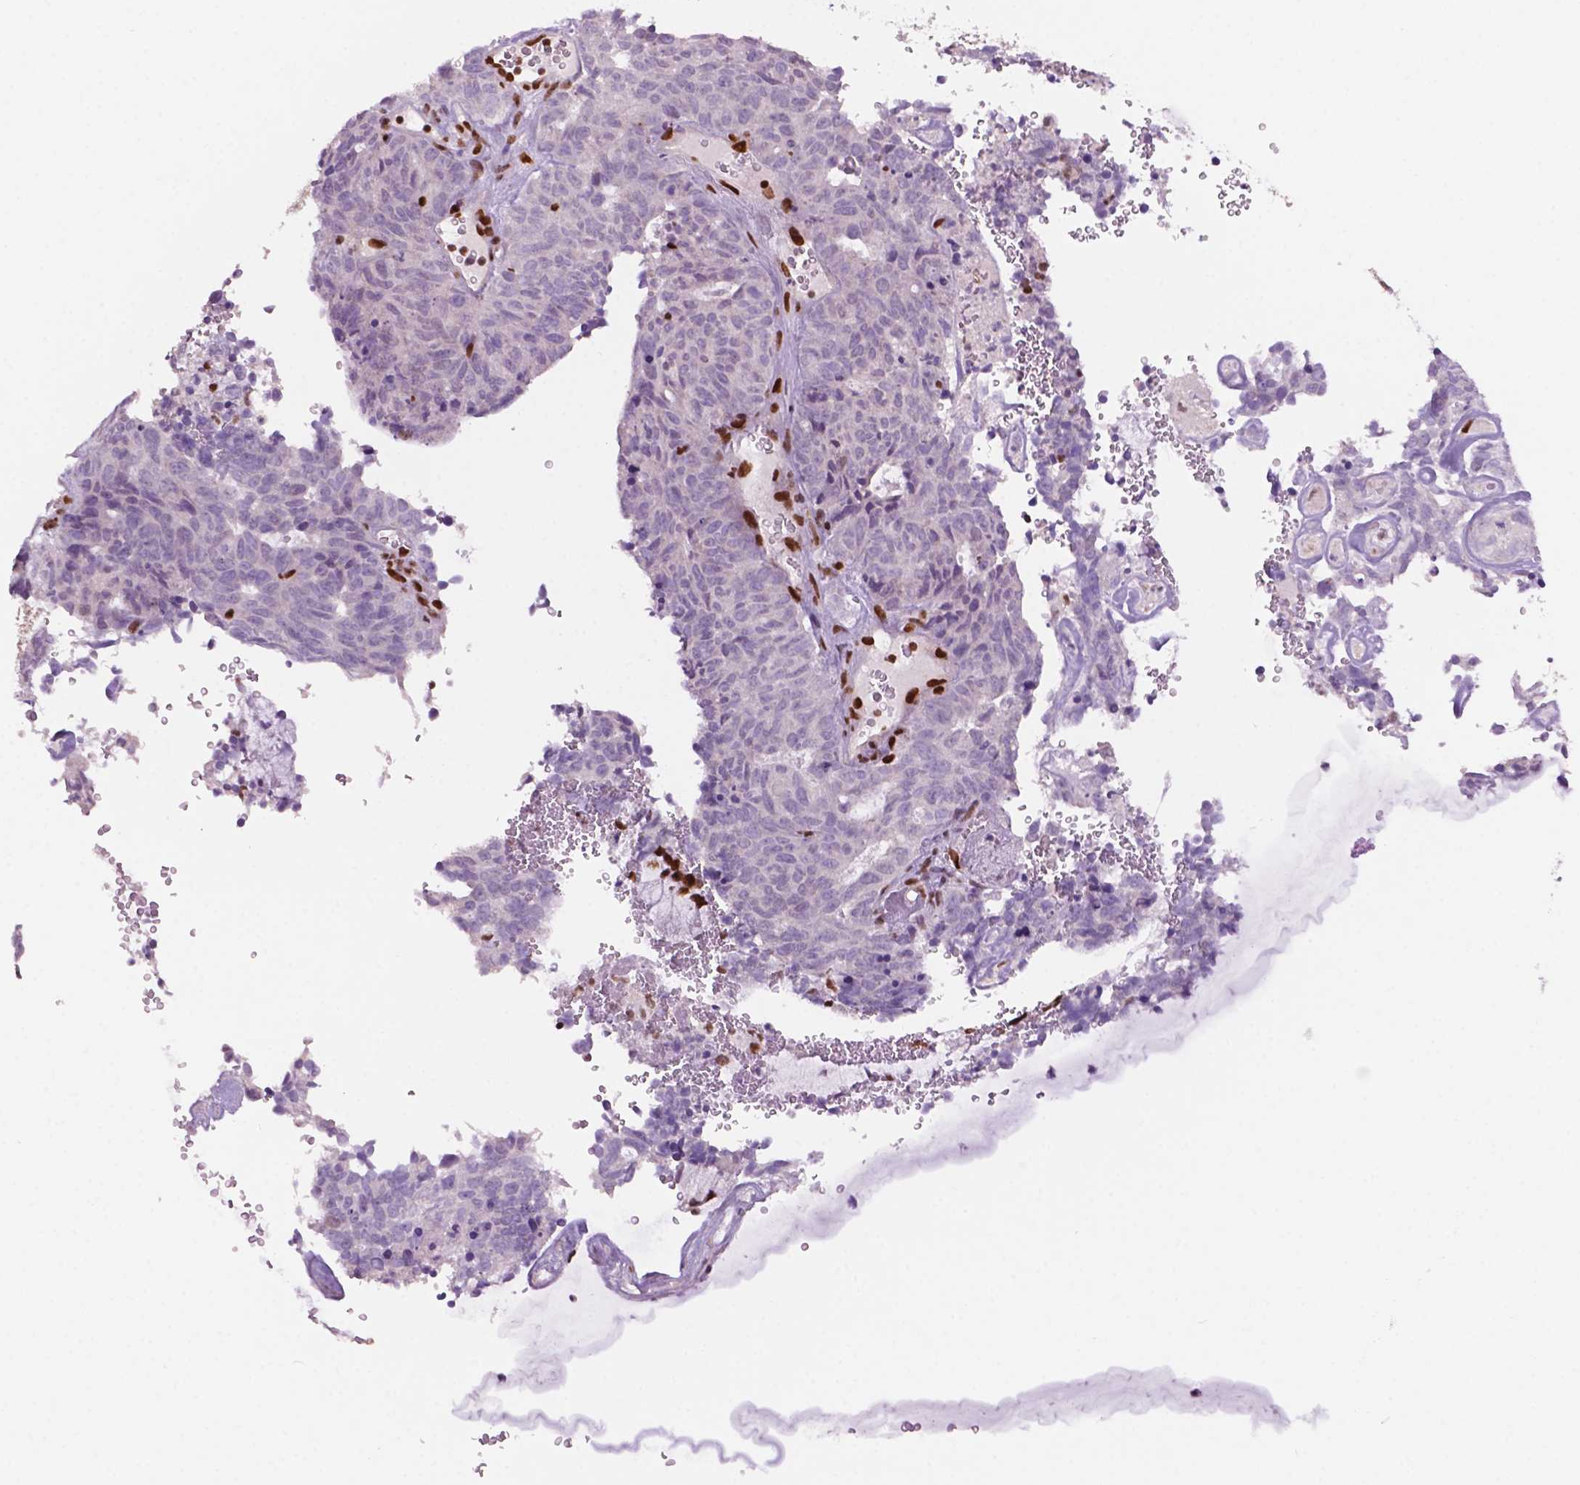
{"staining": {"intensity": "negative", "quantity": "none", "location": "none"}, "tissue": "cervical cancer", "cell_type": "Tumor cells", "image_type": "cancer", "snomed": [{"axis": "morphology", "description": "Adenocarcinoma, NOS"}, {"axis": "topography", "description": "Cervix"}], "caption": "IHC histopathology image of neoplastic tissue: human cervical cancer (adenocarcinoma) stained with DAB (3,3'-diaminobenzidine) reveals no significant protein staining in tumor cells. (DAB immunohistochemistry, high magnification).", "gene": "MLH1", "patient": {"sex": "female", "age": 38}}